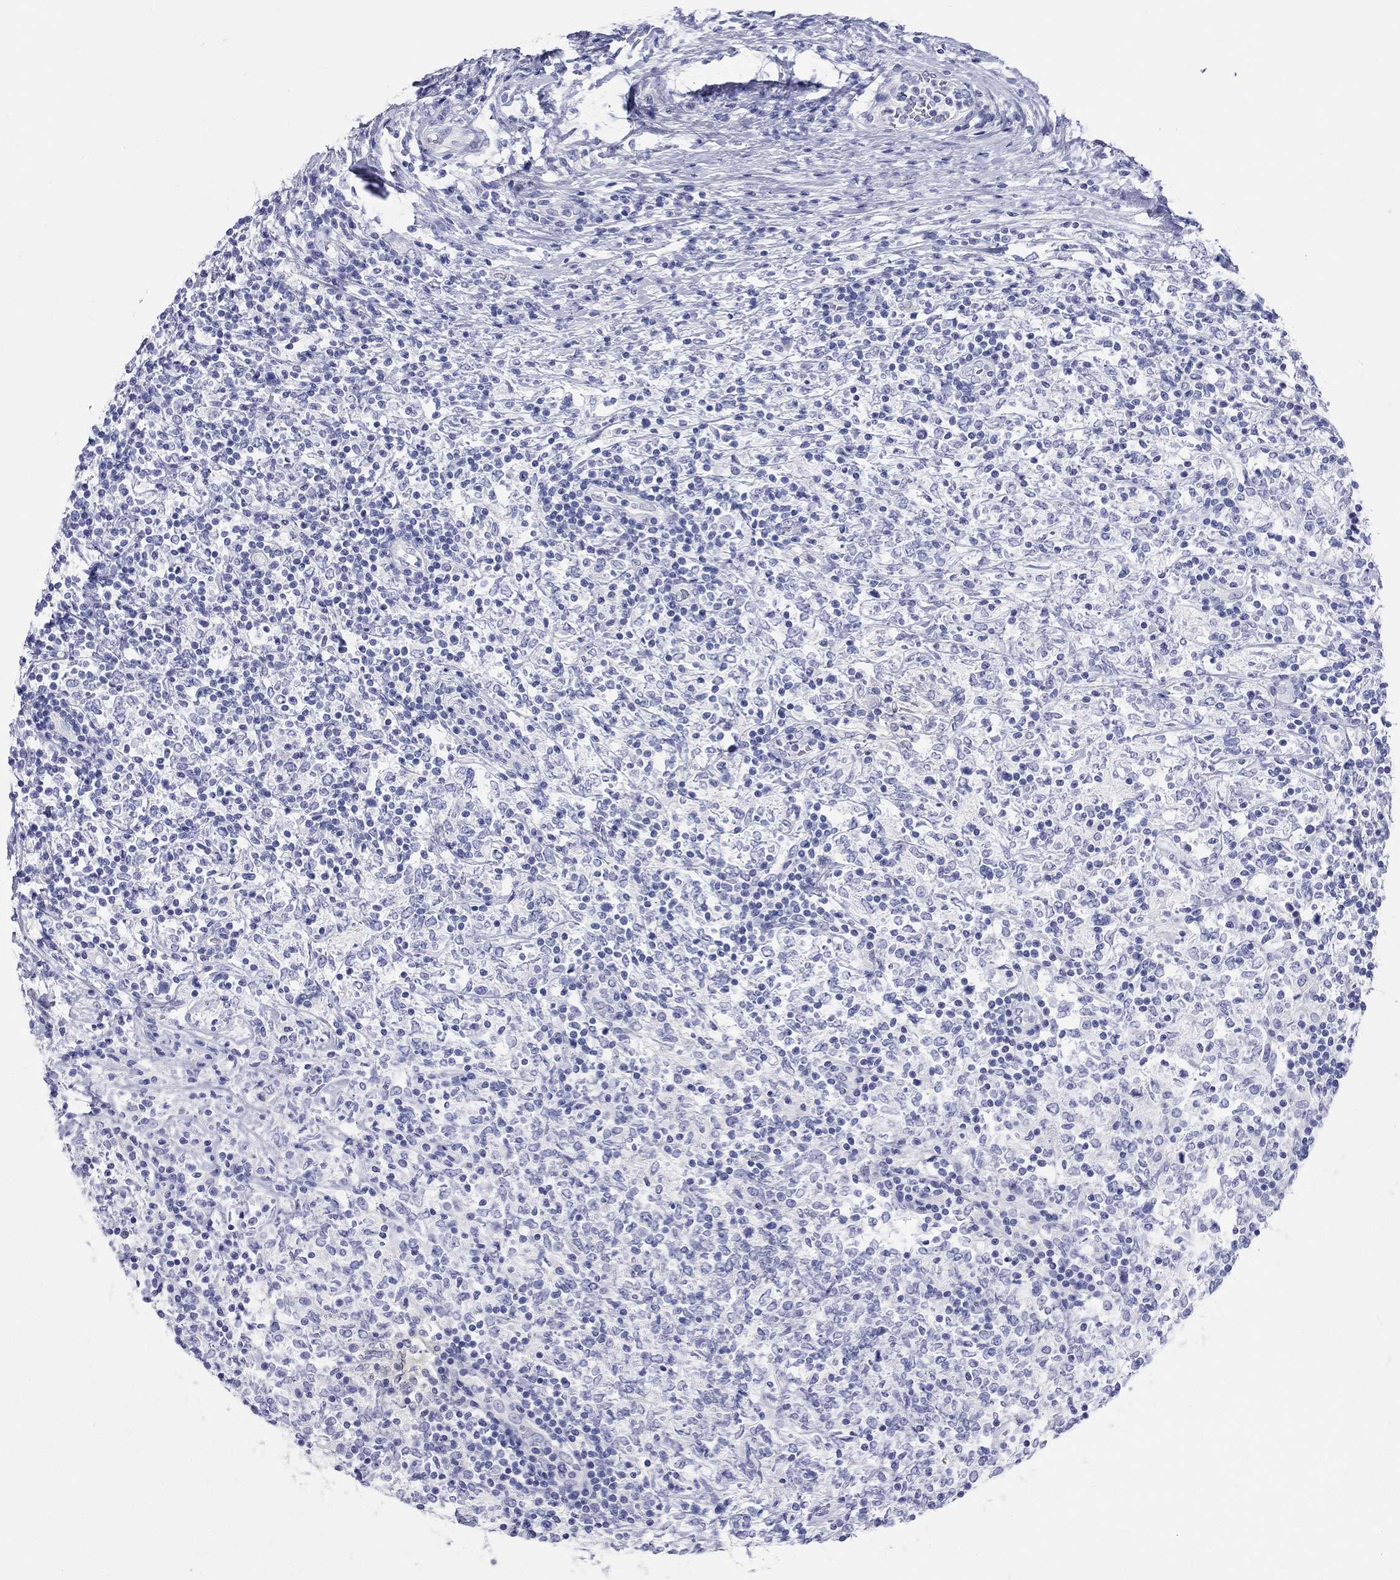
{"staining": {"intensity": "negative", "quantity": "none", "location": "none"}, "tissue": "lymphoma", "cell_type": "Tumor cells", "image_type": "cancer", "snomed": [{"axis": "morphology", "description": "Malignant lymphoma, non-Hodgkin's type, High grade"}, {"axis": "topography", "description": "Lymph node"}], "caption": "A histopathology image of human lymphoma is negative for staining in tumor cells.", "gene": "SPATA9", "patient": {"sex": "female", "age": 84}}